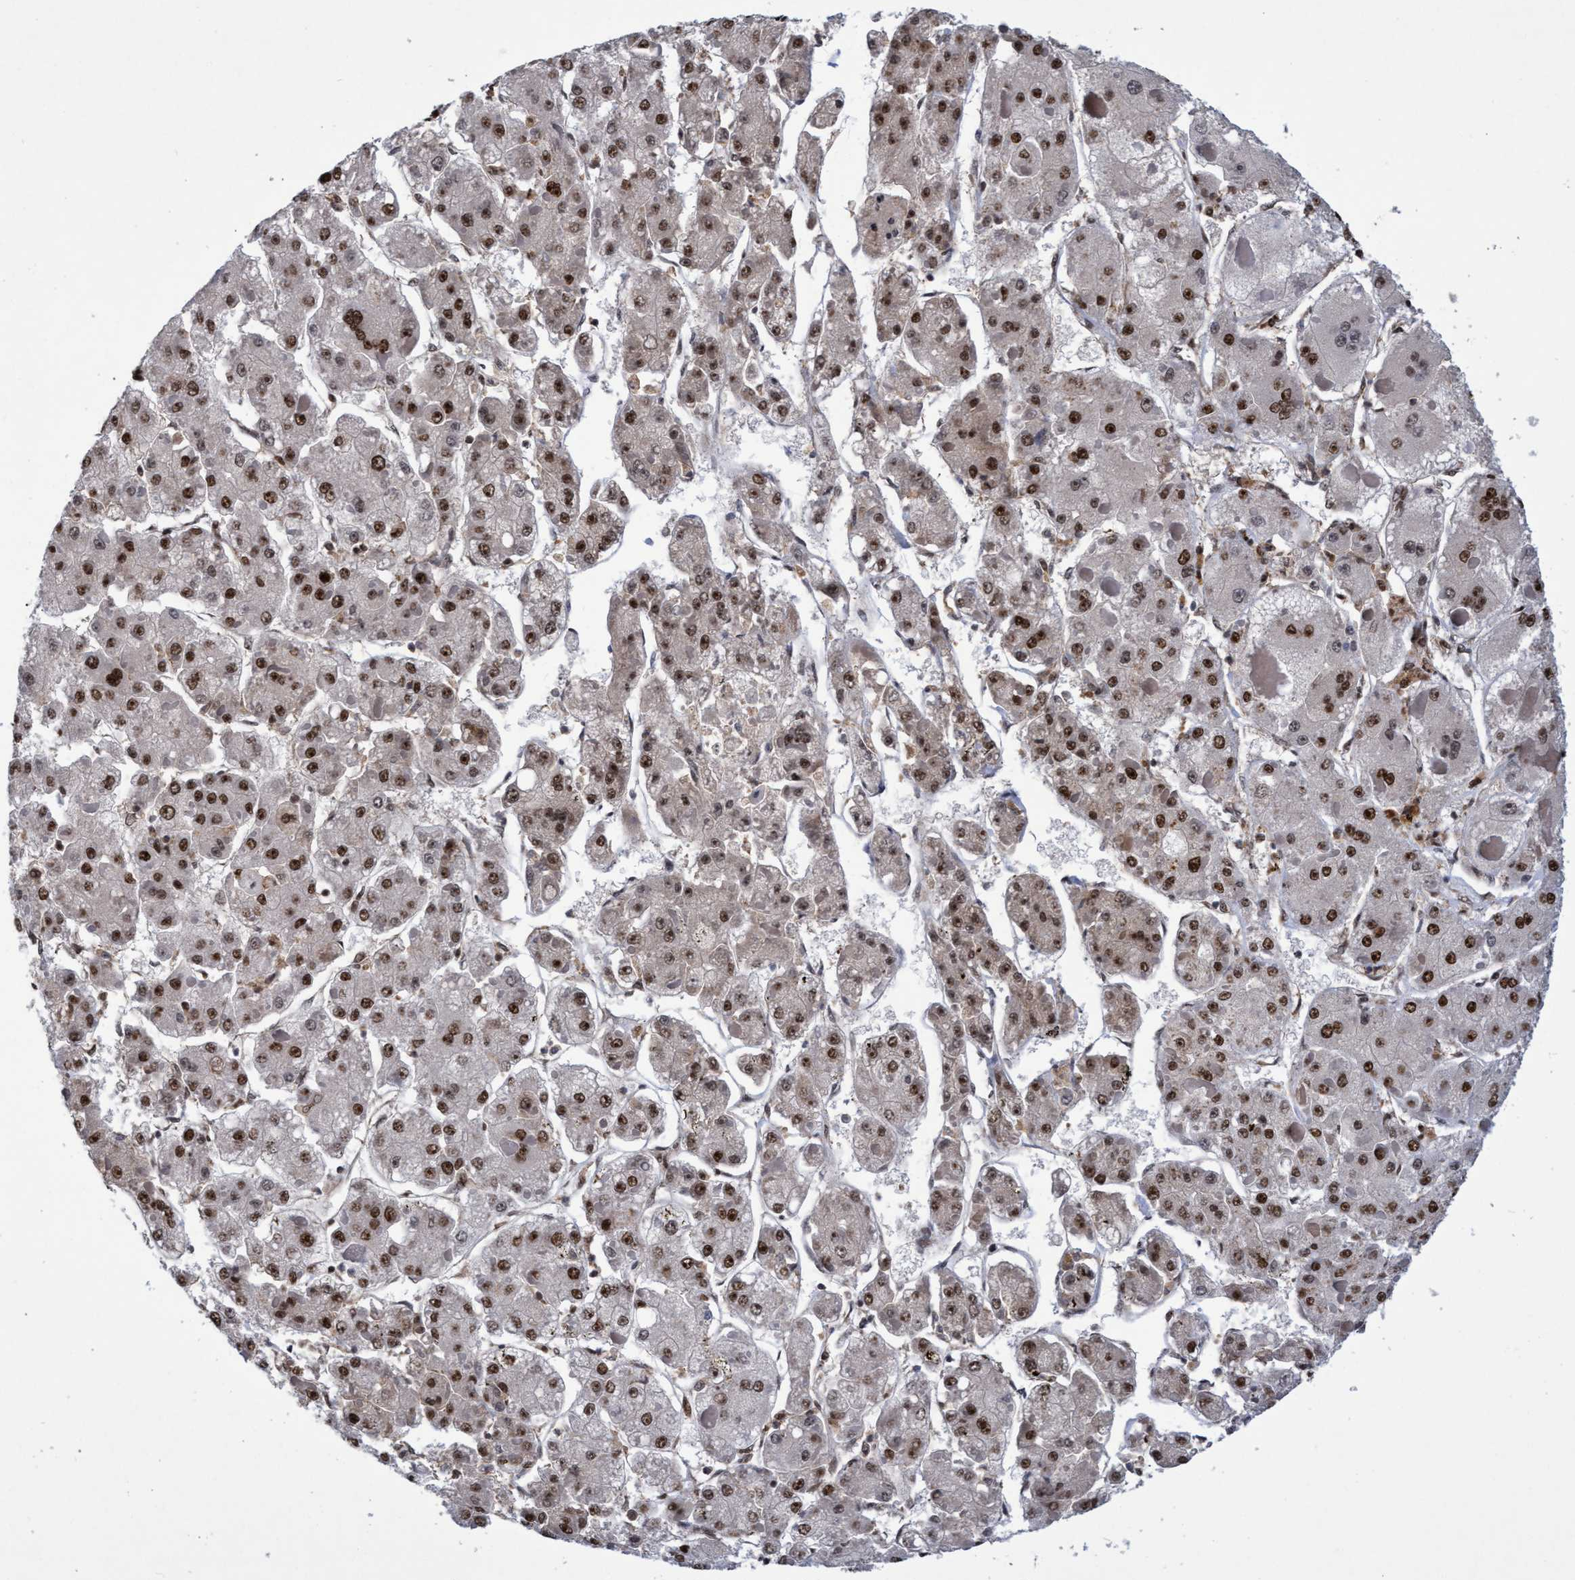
{"staining": {"intensity": "moderate", "quantity": ">75%", "location": "nuclear"}, "tissue": "liver cancer", "cell_type": "Tumor cells", "image_type": "cancer", "snomed": [{"axis": "morphology", "description": "Carcinoma, Hepatocellular, NOS"}, {"axis": "topography", "description": "Liver"}], "caption": "Immunohistochemistry staining of liver cancer (hepatocellular carcinoma), which displays medium levels of moderate nuclear positivity in about >75% of tumor cells indicating moderate nuclear protein staining. The staining was performed using DAB (brown) for protein detection and nuclei were counterstained in hematoxylin (blue).", "gene": "GTF2F1", "patient": {"sex": "female", "age": 73}}